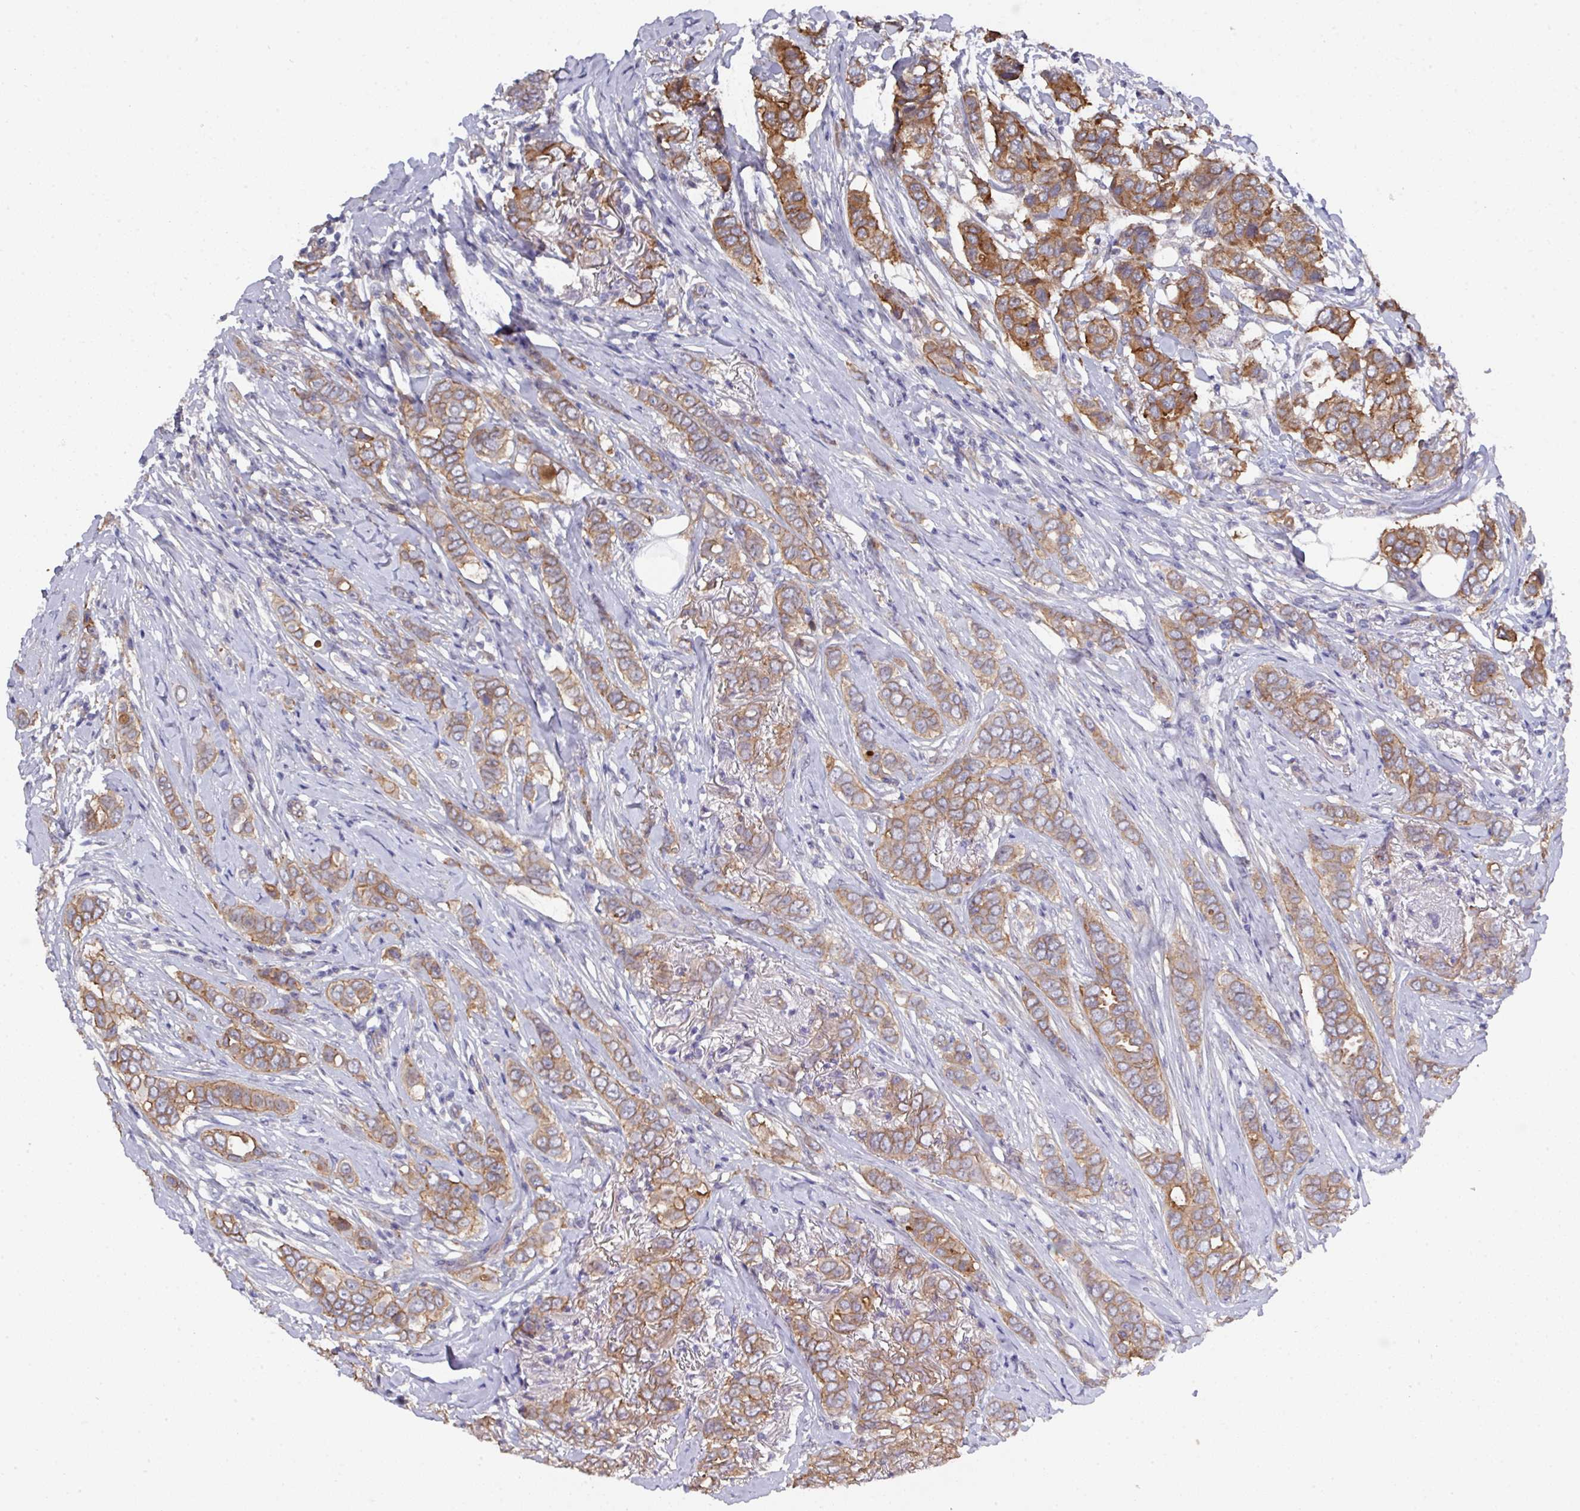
{"staining": {"intensity": "moderate", "quantity": ">75%", "location": "cytoplasmic/membranous"}, "tissue": "breast cancer", "cell_type": "Tumor cells", "image_type": "cancer", "snomed": [{"axis": "morphology", "description": "Lobular carcinoma"}, {"axis": "topography", "description": "Breast"}], "caption": "A brown stain shows moderate cytoplasmic/membranous staining of a protein in human breast lobular carcinoma tumor cells.", "gene": "PRR5", "patient": {"sex": "female", "age": 51}}